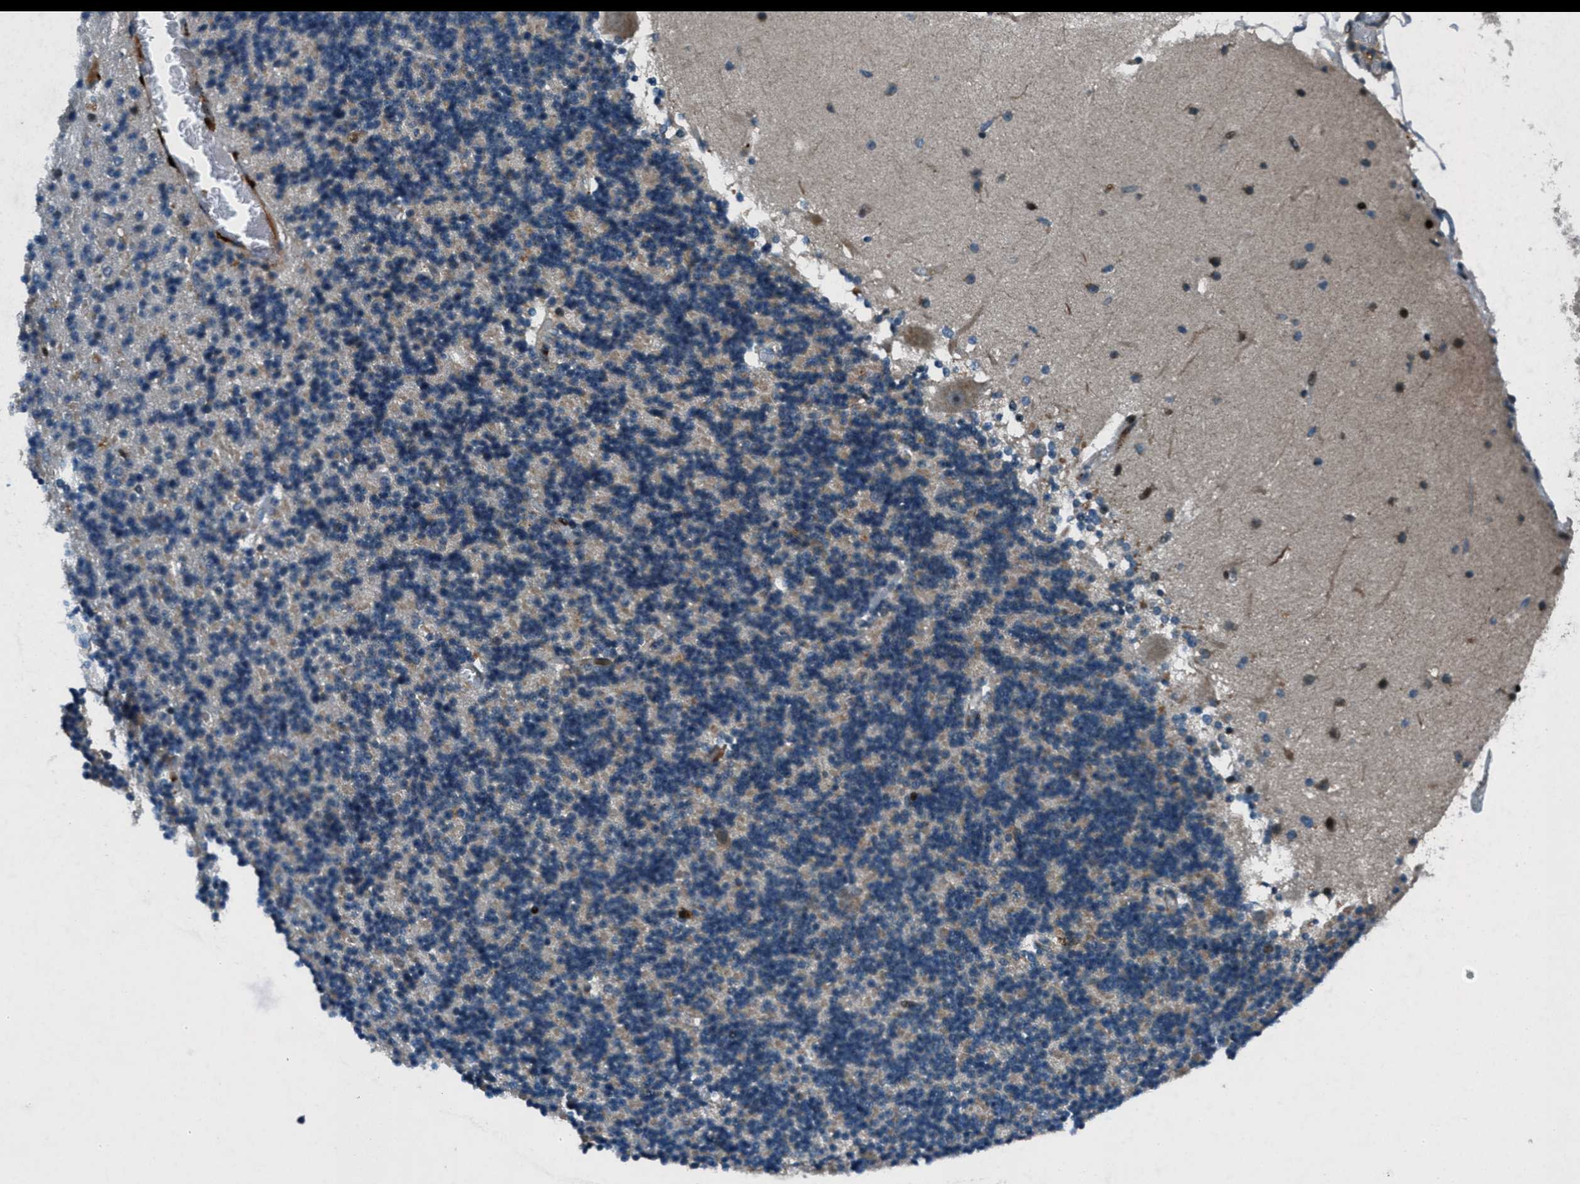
{"staining": {"intensity": "weak", "quantity": "25%-75%", "location": "cytoplasmic/membranous"}, "tissue": "cerebellum", "cell_type": "Cells in granular layer", "image_type": "normal", "snomed": [{"axis": "morphology", "description": "Normal tissue, NOS"}, {"axis": "topography", "description": "Cerebellum"}], "caption": "This is a micrograph of immunohistochemistry (IHC) staining of unremarkable cerebellum, which shows weak staining in the cytoplasmic/membranous of cells in granular layer.", "gene": "CLEC2D", "patient": {"sex": "female", "age": 54}}